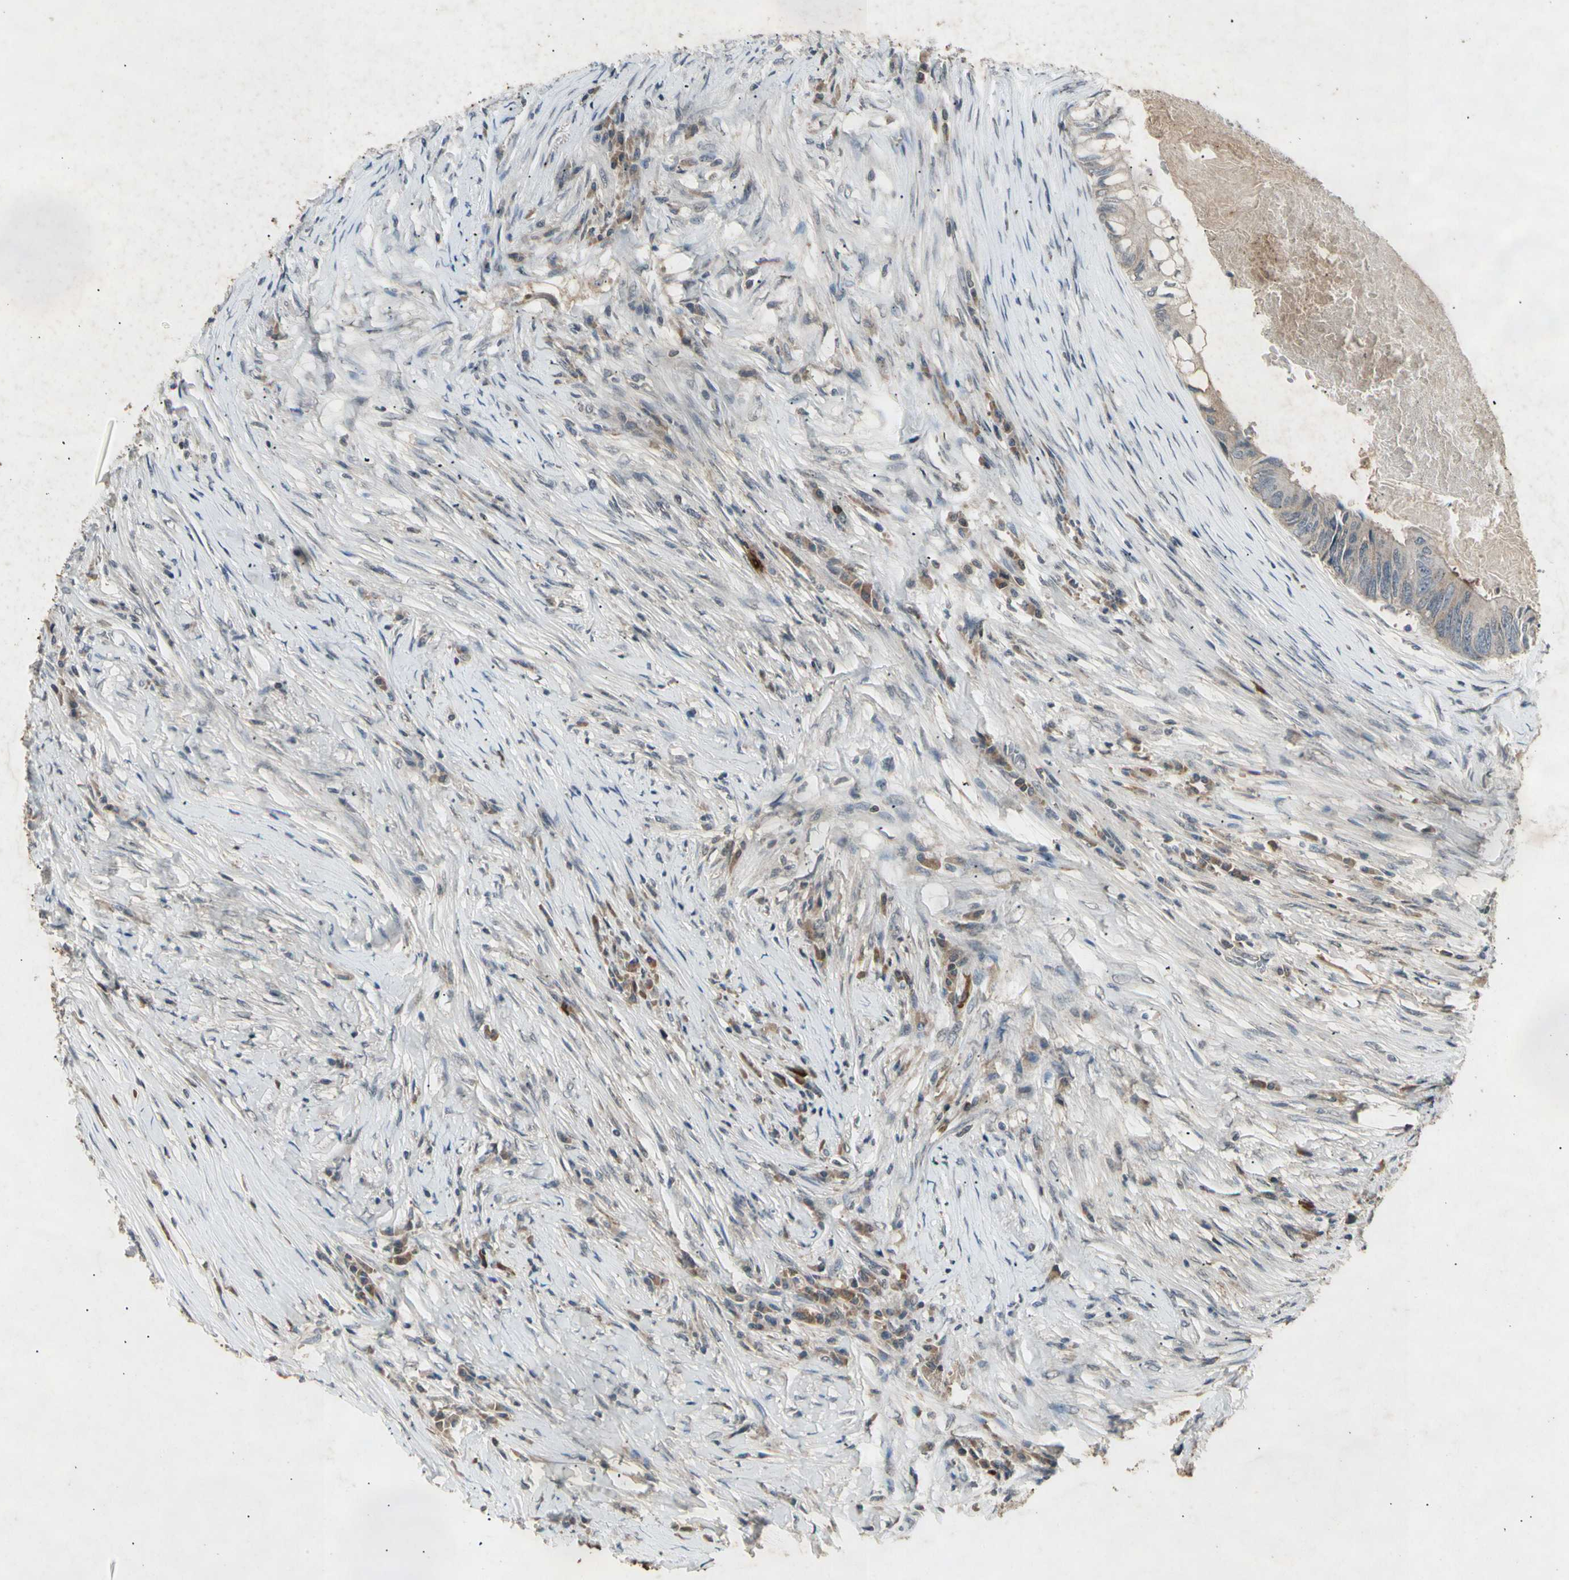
{"staining": {"intensity": "negative", "quantity": "none", "location": "none"}, "tissue": "colorectal cancer", "cell_type": "Tumor cells", "image_type": "cancer", "snomed": [{"axis": "morphology", "description": "Adenocarcinoma, NOS"}, {"axis": "topography", "description": "Rectum"}], "caption": "Immunohistochemical staining of human colorectal adenocarcinoma demonstrates no significant expression in tumor cells.", "gene": "CP", "patient": {"sex": "male", "age": 63}}